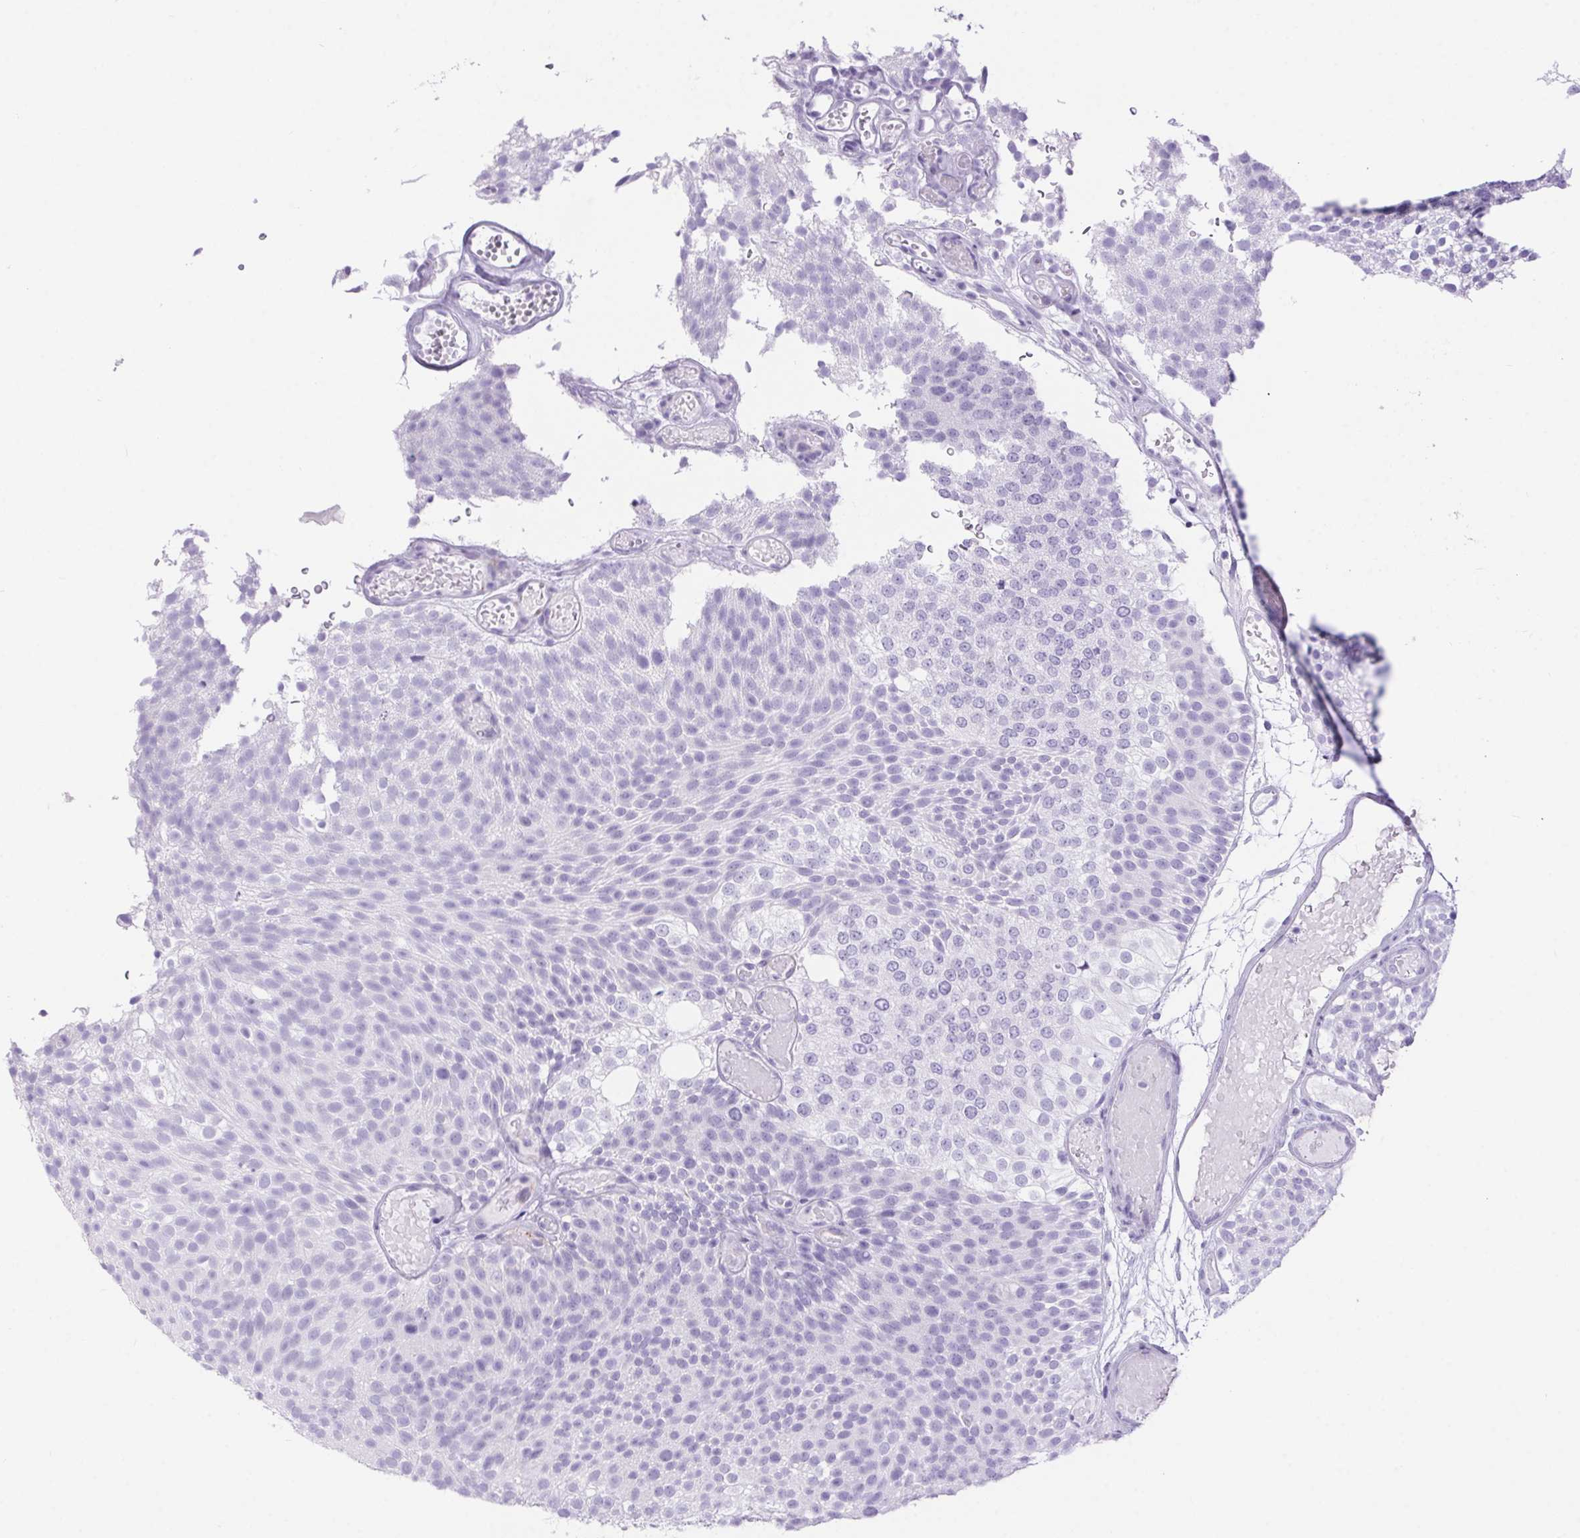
{"staining": {"intensity": "negative", "quantity": "none", "location": "none"}, "tissue": "urothelial cancer", "cell_type": "Tumor cells", "image_type": "cancer", "snomed": [{"axis": "morphology", "description": "Urothelial carcinoma, Low grade"}, {"axis": "topography", "description": "Urinary bladder"}], "caption": "IHC of urothelial cancer reveals no staining in tumor cells.", "gene": "ERP27", "patient": {"sex": "male", "age": 78}}